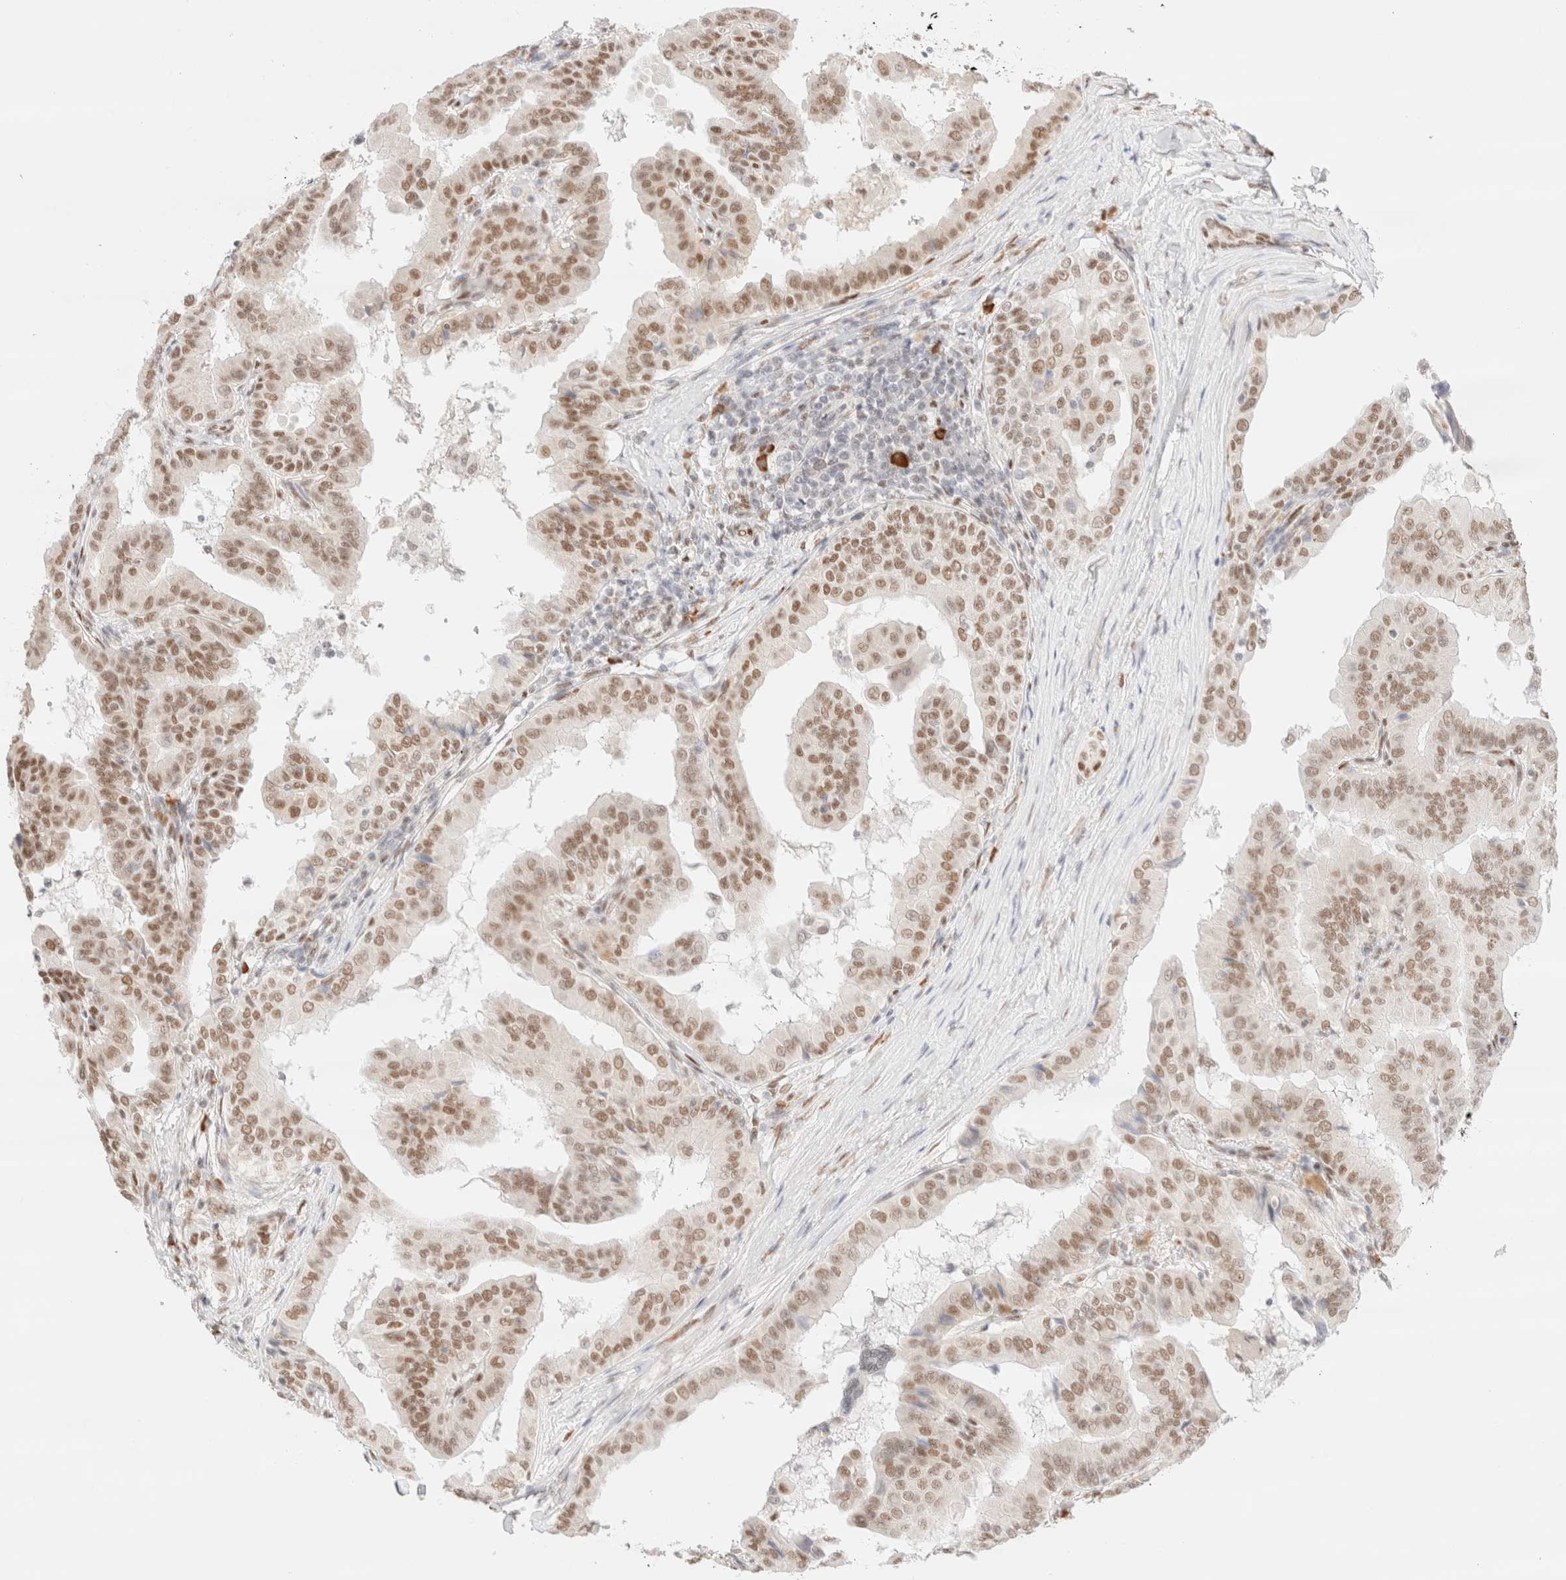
{"staining": {"intensity": "moderate", "quantity": ">75%", "location": "nuclear"}, "tissue": "thyroid cancer", "cell_type": "Tumor cells", "image_type": "cancer", "snomed": [{"axis": "morphology", "description": "Papillary adenocarcinoma, NOS"}, {"axis": "topography", "description": "Thyroid gland"}], "caption": "A histopathology image of papillary adenocarcinoma (thyroid) stained for a protein reveals moderate nuclear brown staining in tumor cells. (DAB = brown stain, brightfield microscopy at high magnification).", "gene": "CIC", "patient": {"sex": "male", "age": 33}}